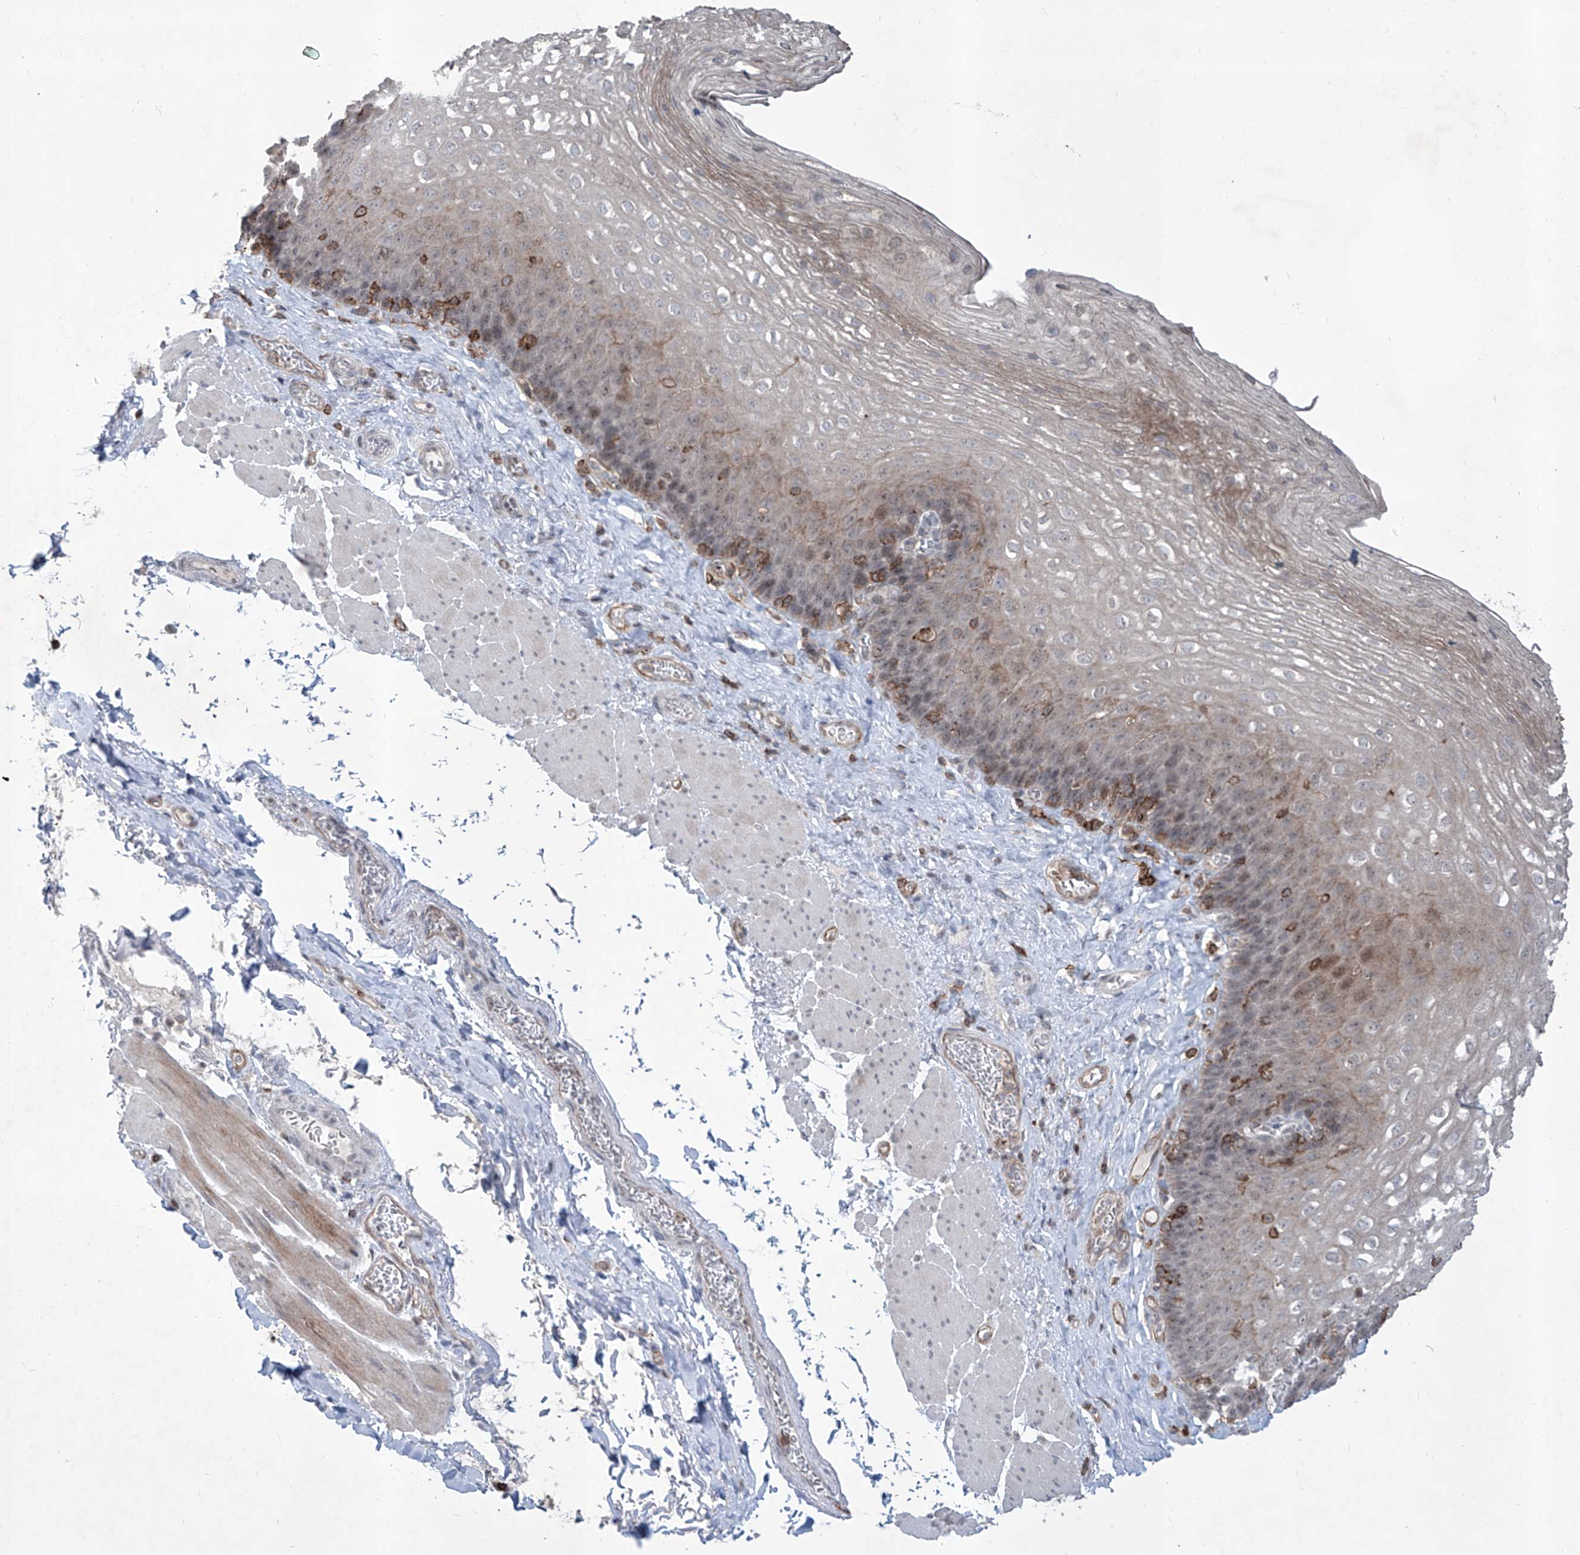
{"staining": {"intensity": "weak", "quantity": "25%-75%", "location": "cytoplasmic/membranous"}, "tissue": "esophagus", "cell_type": "Squamous epithelial cells", "image_type": "normal", "snomed": [{"axis": "morphology", "description": "Normal tissue, NOS"}, {"axis": "topography", "description": "Esophagus"}], "caption": "Immunohistochemistry (IHC) (DAB) staining of unremarkable esophagus demonstrates weak cytoplasmic/membranous protein expression in approximately 25%-75% of squamous epithelial cells.", "gene": "ZBTB48", "patient": {"sex": "female", "age": 66}}